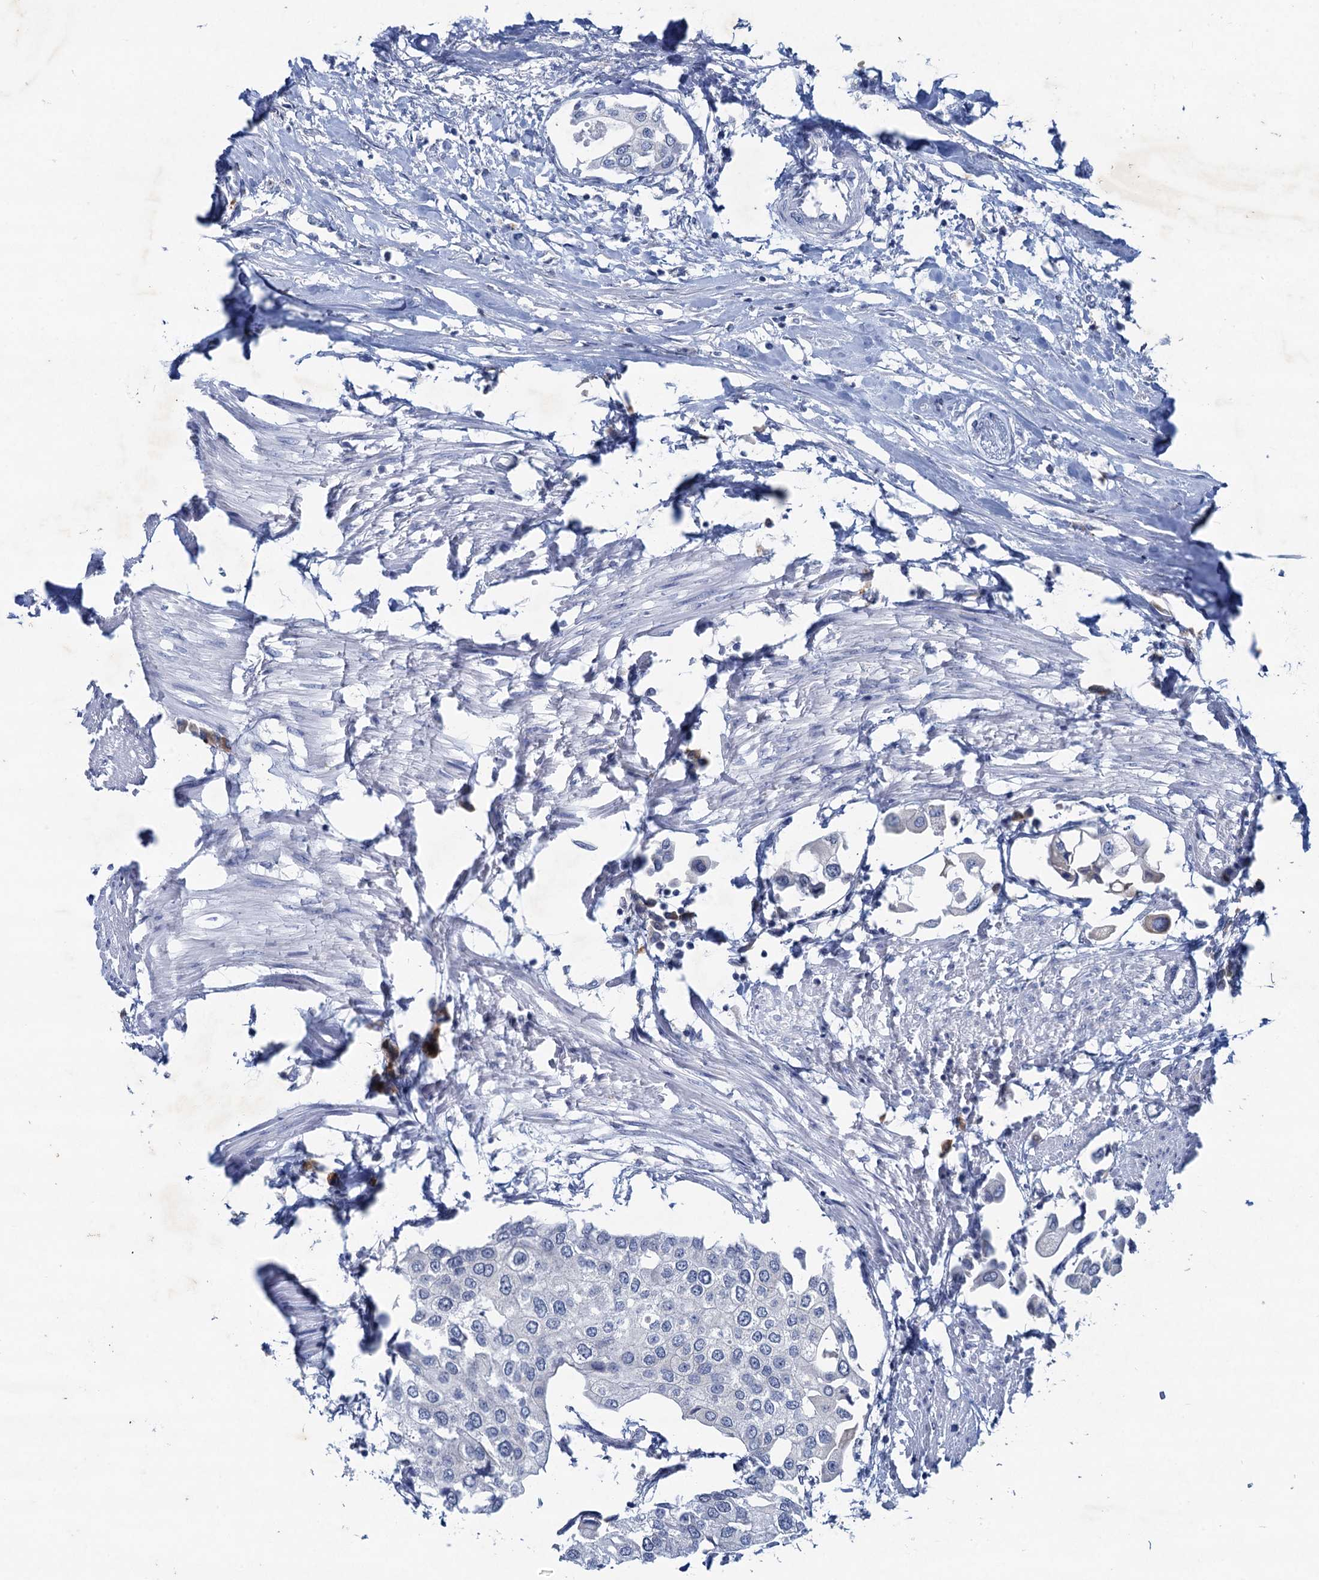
{"staining": {"intensity": "negative", "quantity": "none", "location": "none"}, "tissue": "urothelial cancer", "cell_type": "Tumor cells", "image_type": "cancer", "snomed": [{"axis": "morphology", "description": "Urothelial carcinoma, High grade"}, {"axis": "topography", "description": "Urinary bladder"}], "caption": "The immunohistochemistry histopathology image has no significant positivity in tumor cells of urothelial cancer tissue. Nuclei are stained in blue.", "gene": "HAPSTR1", "patient": {"sex": "male", "age": 64}}